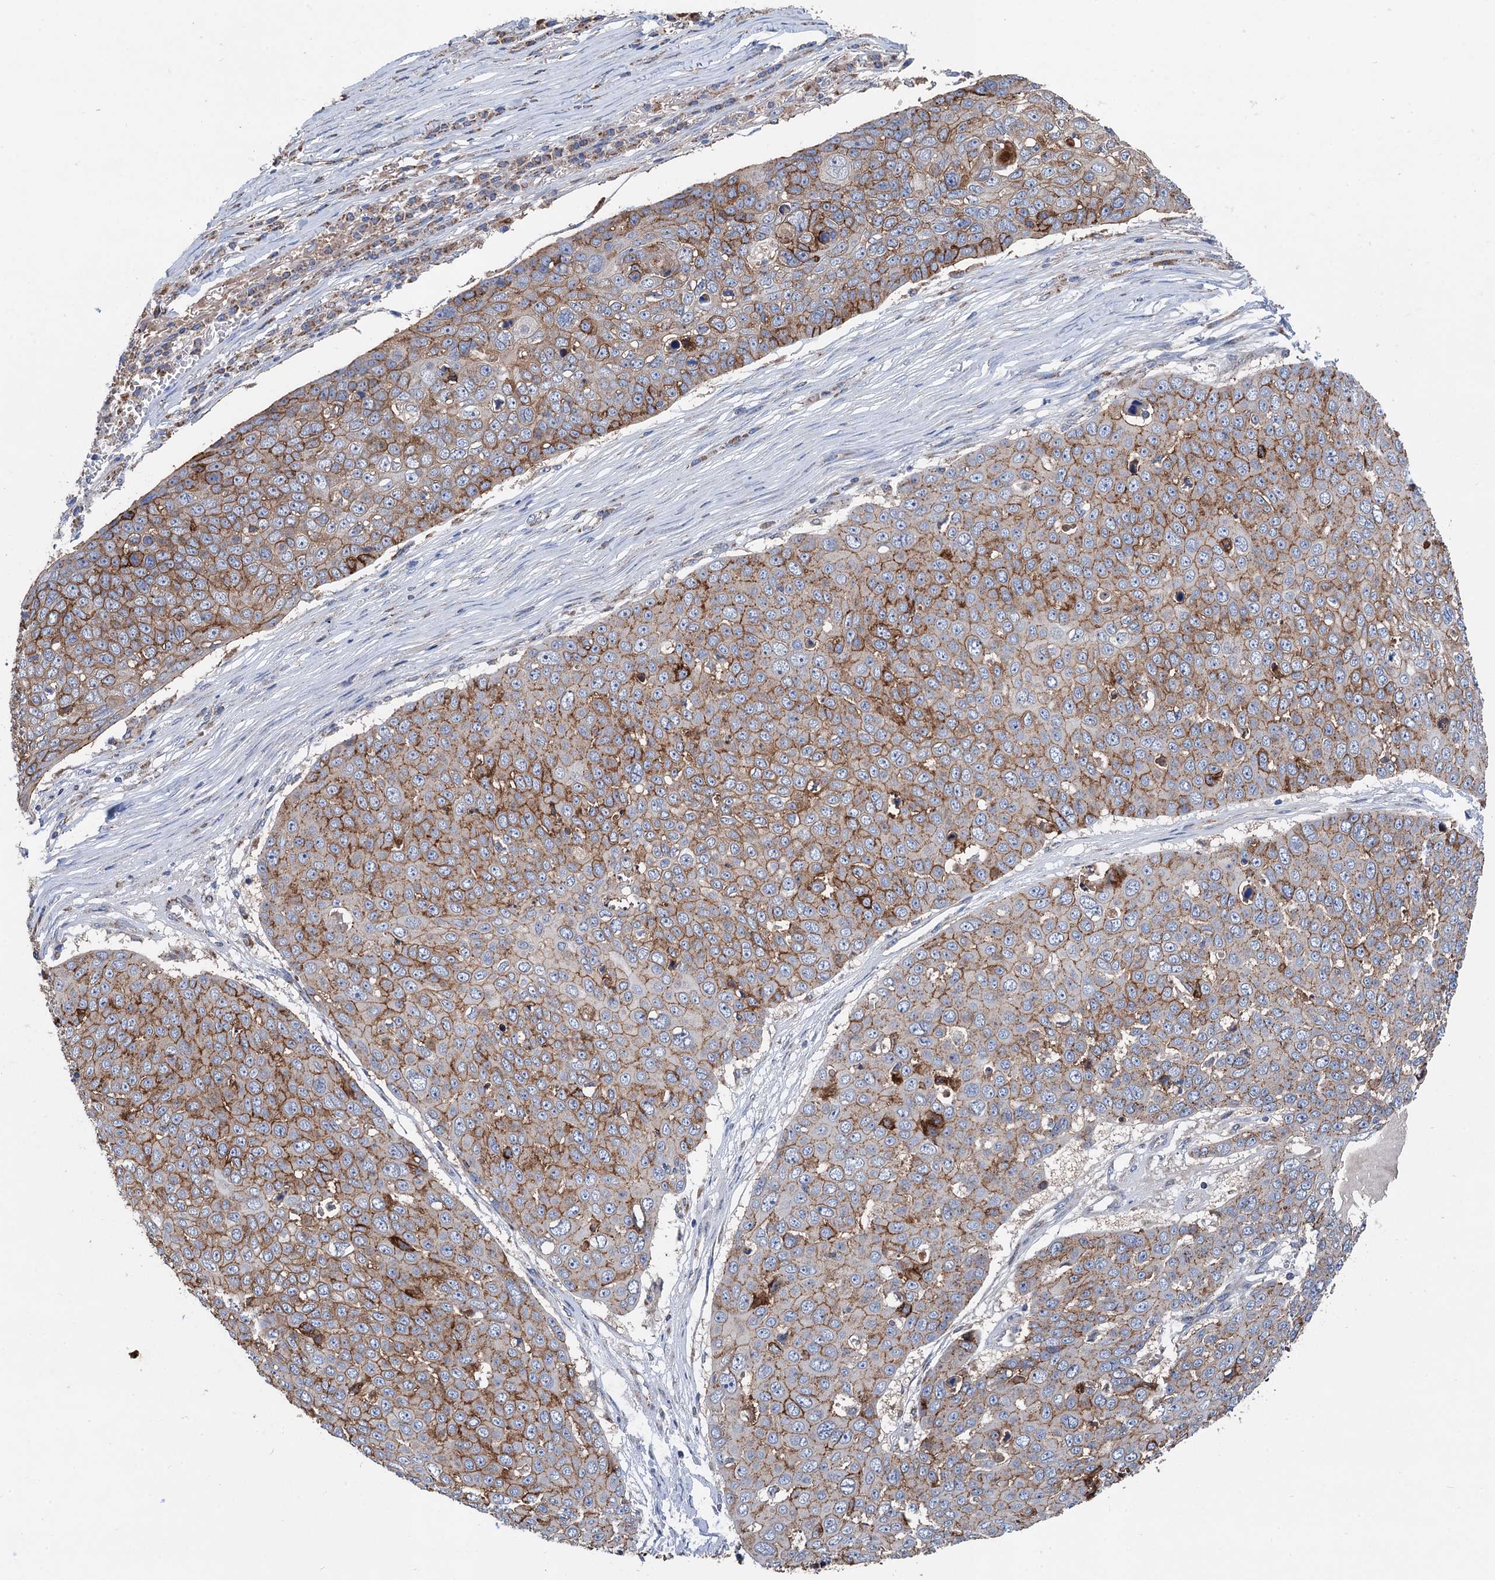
{"staining": {"intensity": "moderate", "quantity": ">75%", "location": "cytoplasmic/membranous"}, "tissue": "skin cancer", "cell_type": "Tumor cells", "image_type": "cancer", "snomed": [{"axis": "morphology", "description": "Squamous cell carcinoma, NOS"}, {"axis": "topography", "description": "Skin"}], "caption": "Tumor cells display medium levels of moderate cytoplasmic/membranous staining in about >75% of cells in human skin cancer (squamous cell carcinoma).", "gene": "DGLUCY", "patient": {"sex": "male", "age": 71}}